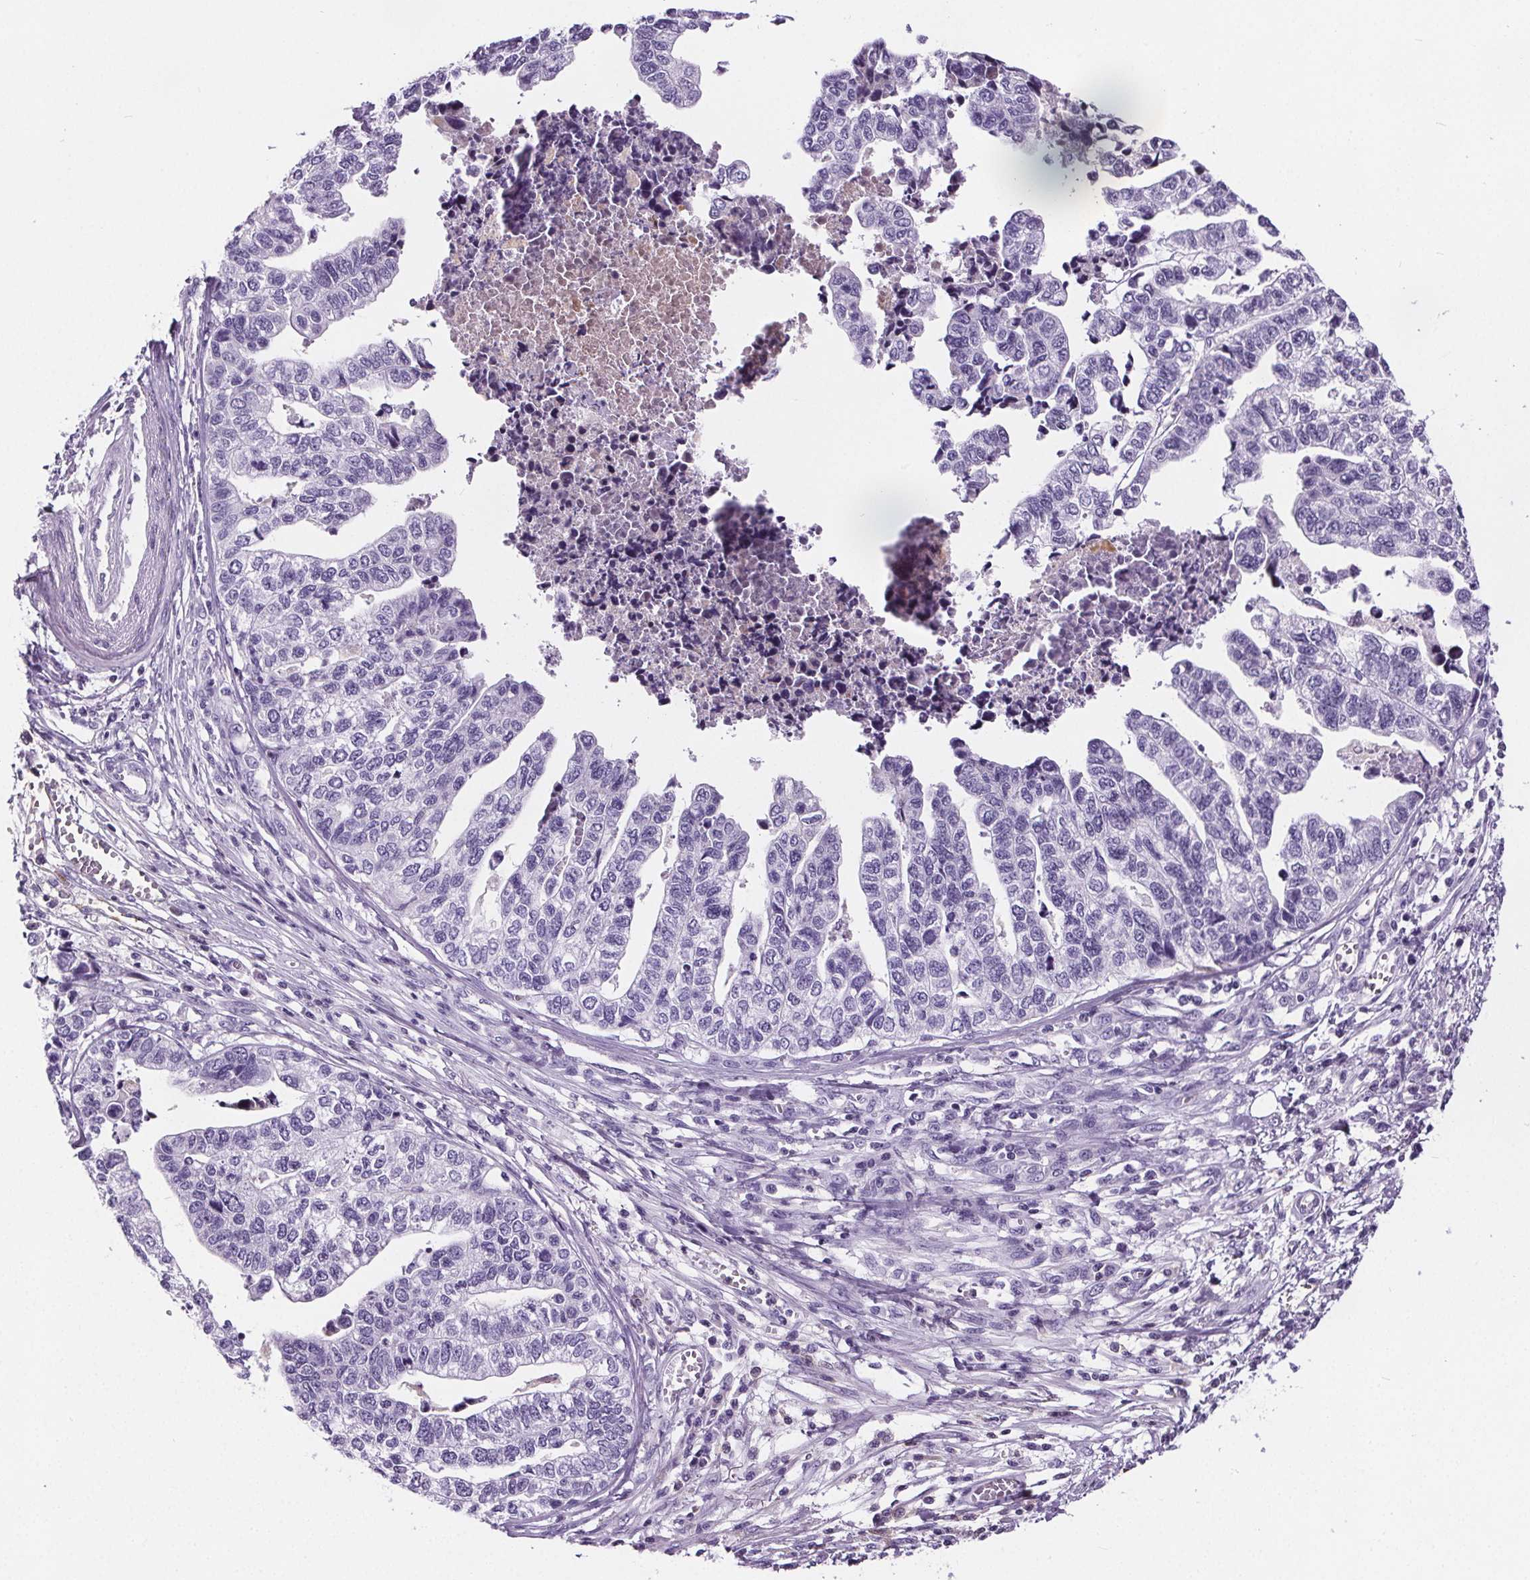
{"staining": {"intensity": "negative", "quantity": "none", "location": "none"}, "tissue": "stomach cancer", "cell_type": "Tumor cells", "image_type": "cancer", "snomed": [{"axis": "morphology", "description": "Adenocarcinoma, NOS"}, {"axis": "topography", "description": "Stomach, upper"}], "caption": "Stomach cancer stained for a protein using immunohistochemistry (IHC) demonstrates no staining tumor cells.", "gene": "CD5L", "patient": {"sex": "female", "age": 67}}